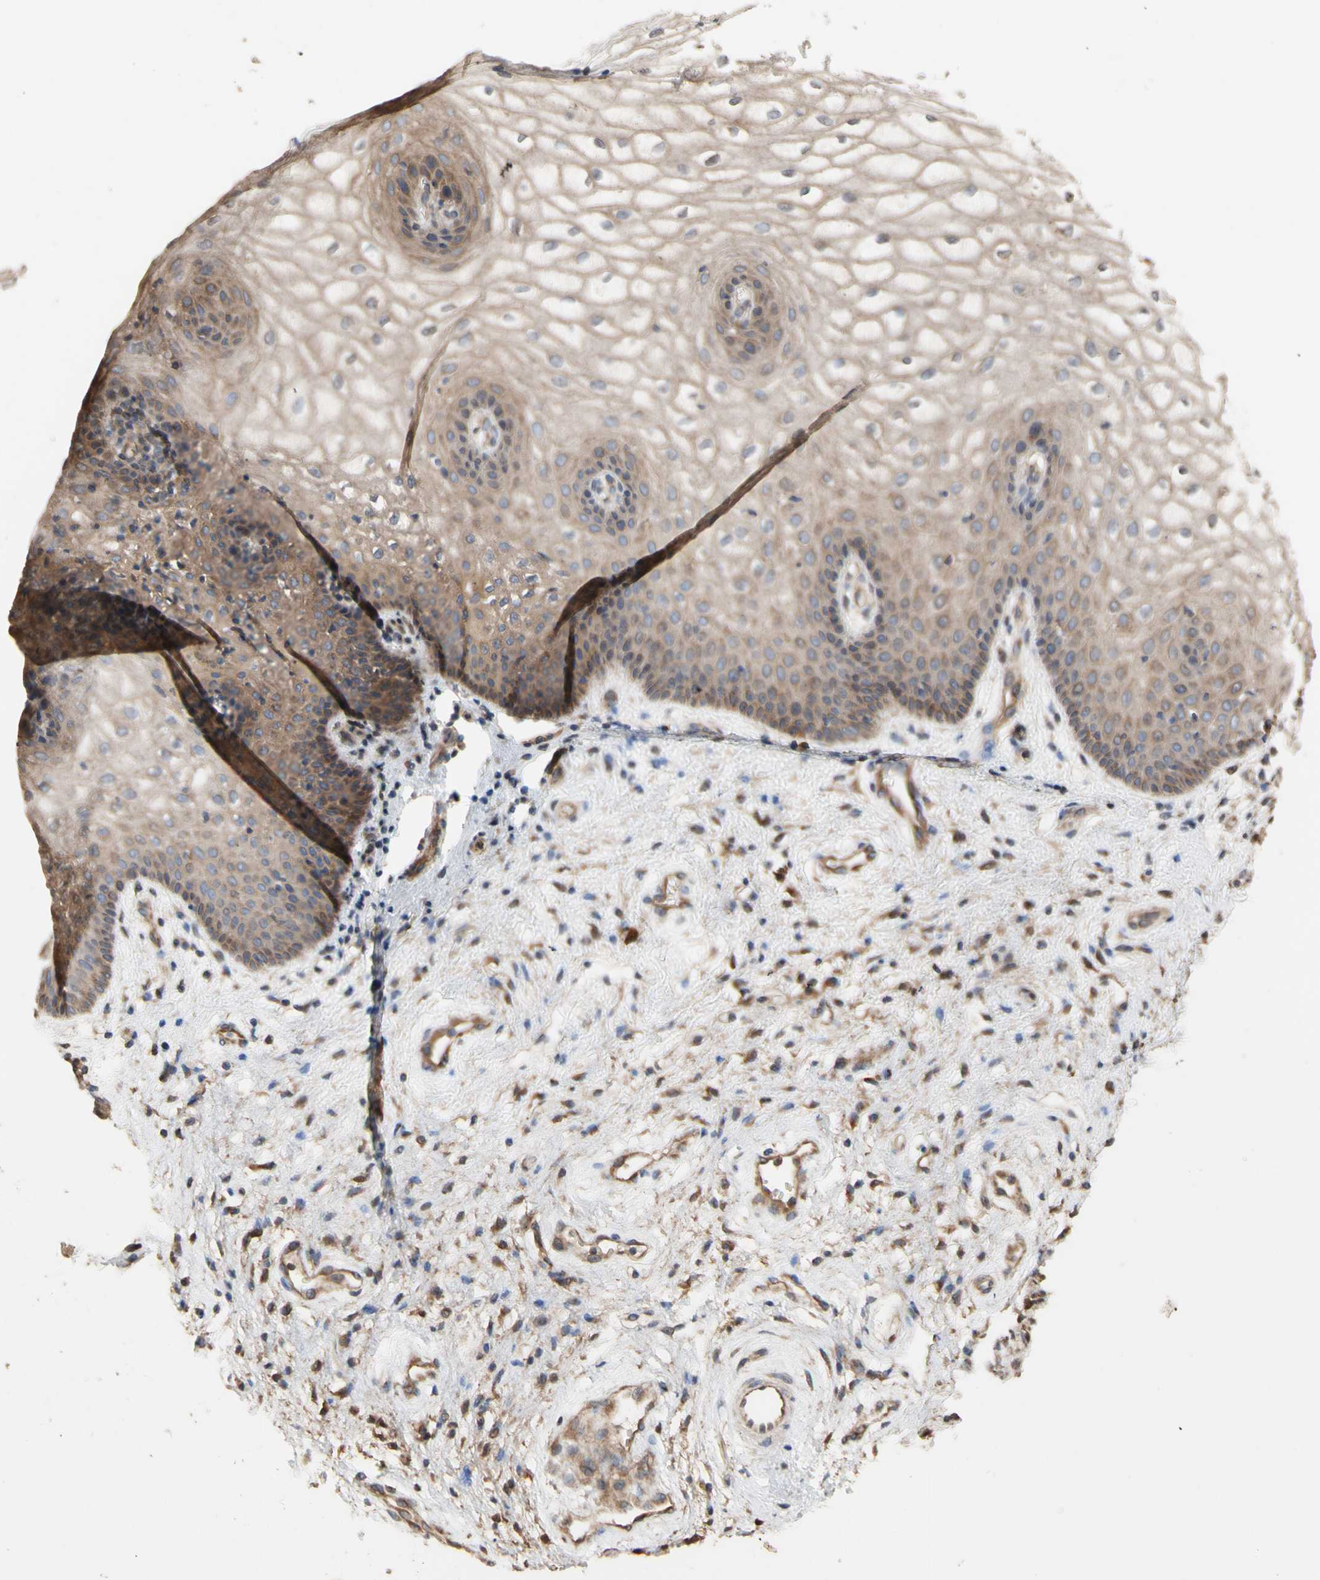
{"staining": {"intensity": "weak", "quantity": ">75%", "location": "cytoplasmic/membranous"}, "tissue": "vagina", "cell_type": "Squamous epithelial cells", "image_type": "normal", "snomed": [{"axis": "morphology", "description": "Normal tissue, NOS"}, {"axis": "topography", "description": "Vagina"}], "caption": "An image of vagina stained for a protein exhibits weak cytoplasmic/membranous brown staining in squamous epithelial cells.", "gene": "NECTIN3", "patient": {"sex": "female", "age": 34}}